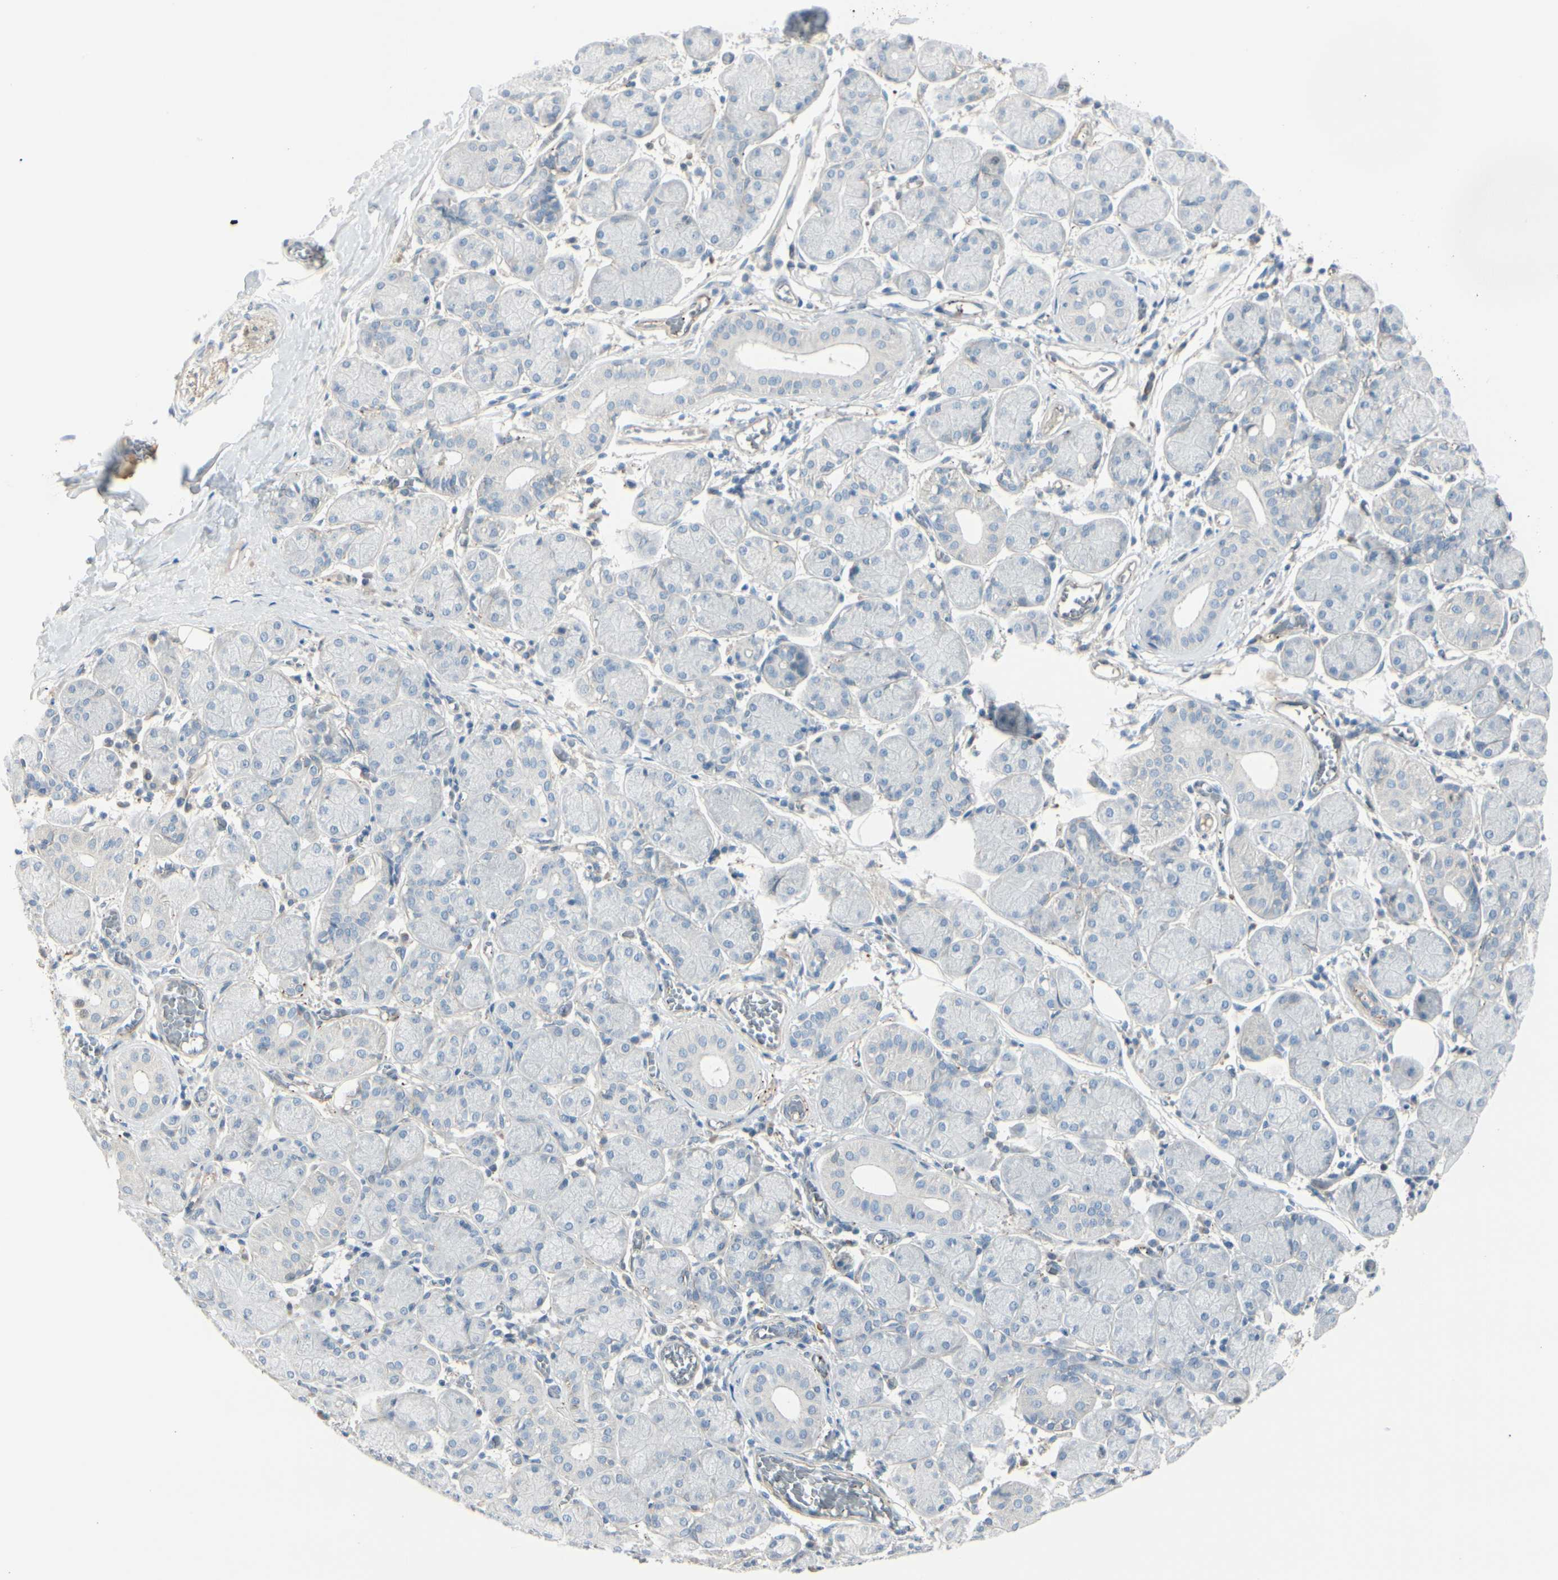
{"staining": {"intensity": "negative", "quantity": "none", "location": "none"}, "tissue": "salivary gland", "cell_type": "Glandular cells", "image_type": "normal", "snomed": [{"axis": "morphology", "description": "Normal tissue, NOS"}, {"axis": "topography", "description": "Salivary gland"}], "caption": "An immunohistochemistry micrograph of benign salivary gland is shown. There is no staining in glandular cells of salivary gland. (DAB IHC with hematoxylin counter stain).", "gene": "CACNA2D1", "patient": {"sex": "female", "age": 24}}